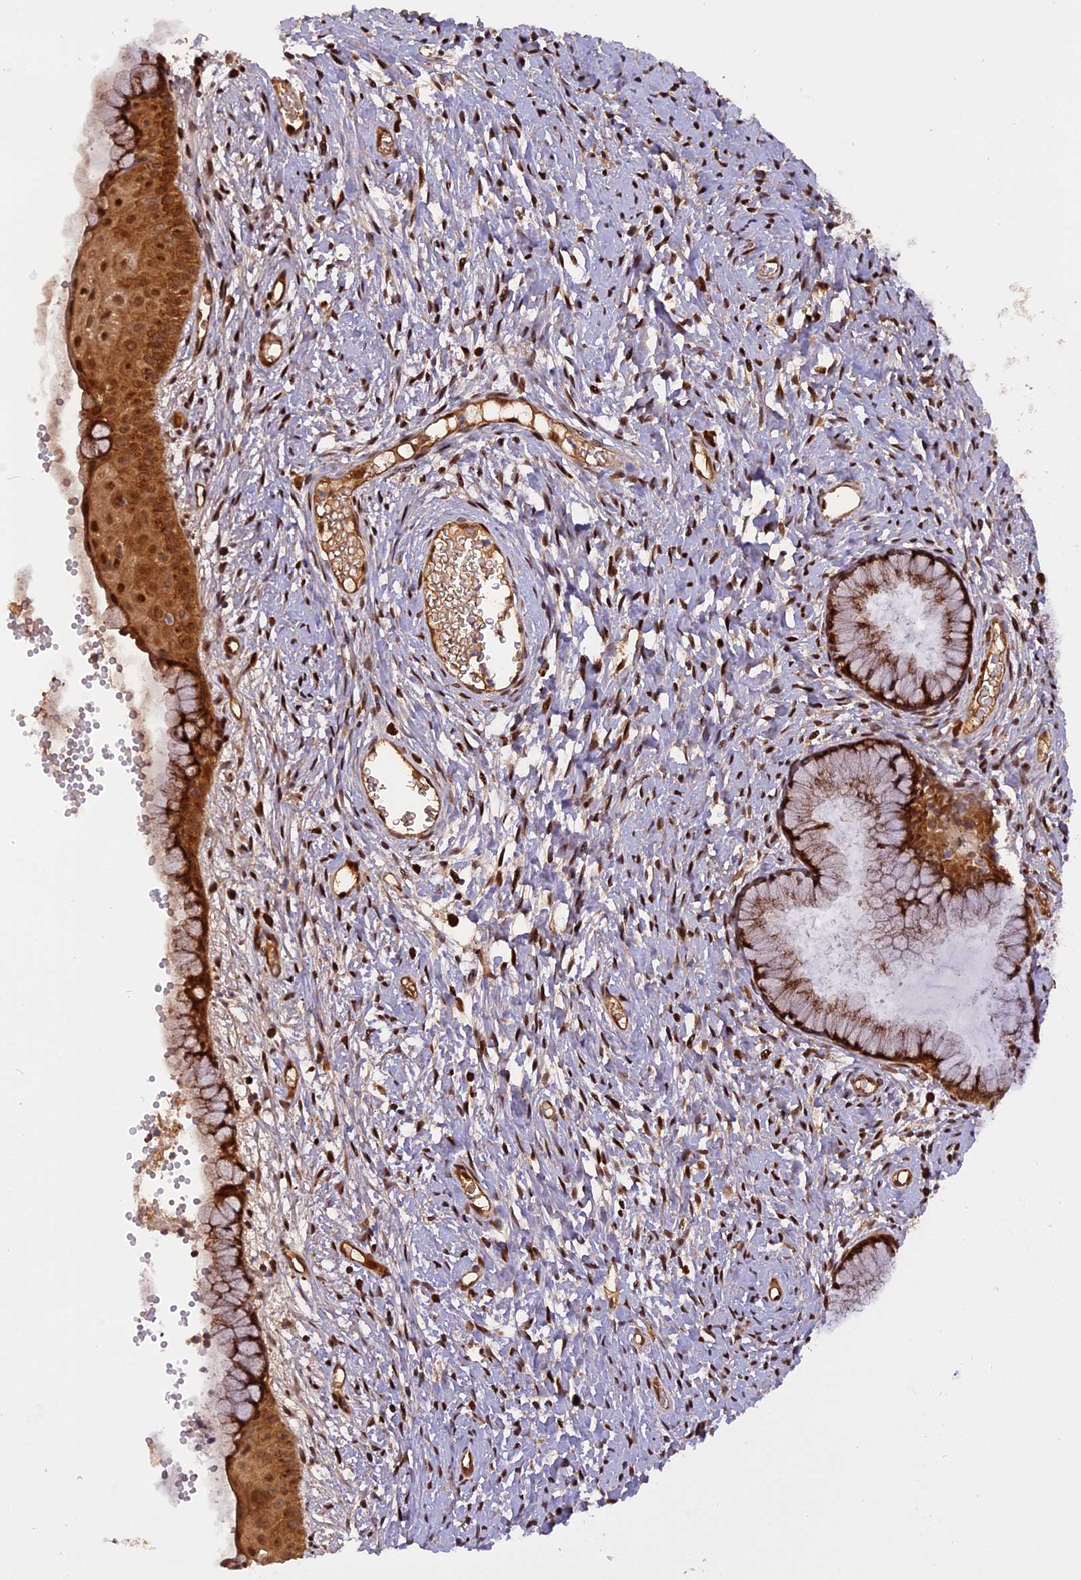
{"staining": {"intensity": "moderate", "quantity": ">75%", "location": "cytoplasmic/membranous,nuclear"}, "tissue": "cervix", "cell_type": "Glandular cells", "image_type": "normal", "snomed": [{"axis": "morphology", "description": "Normal tissue, NOS"}, {"axis": "topography", "description": "Cervix"}], "caption": "High-power microscopy captured an immunohistochemistry image of normal cervix, revealing moderate cytoplasmic/membranous,nuclear staining in approximately >75% of glandular cells.", "gene": "MICALL1", "patient": {"sex": "female", "age": 42}}